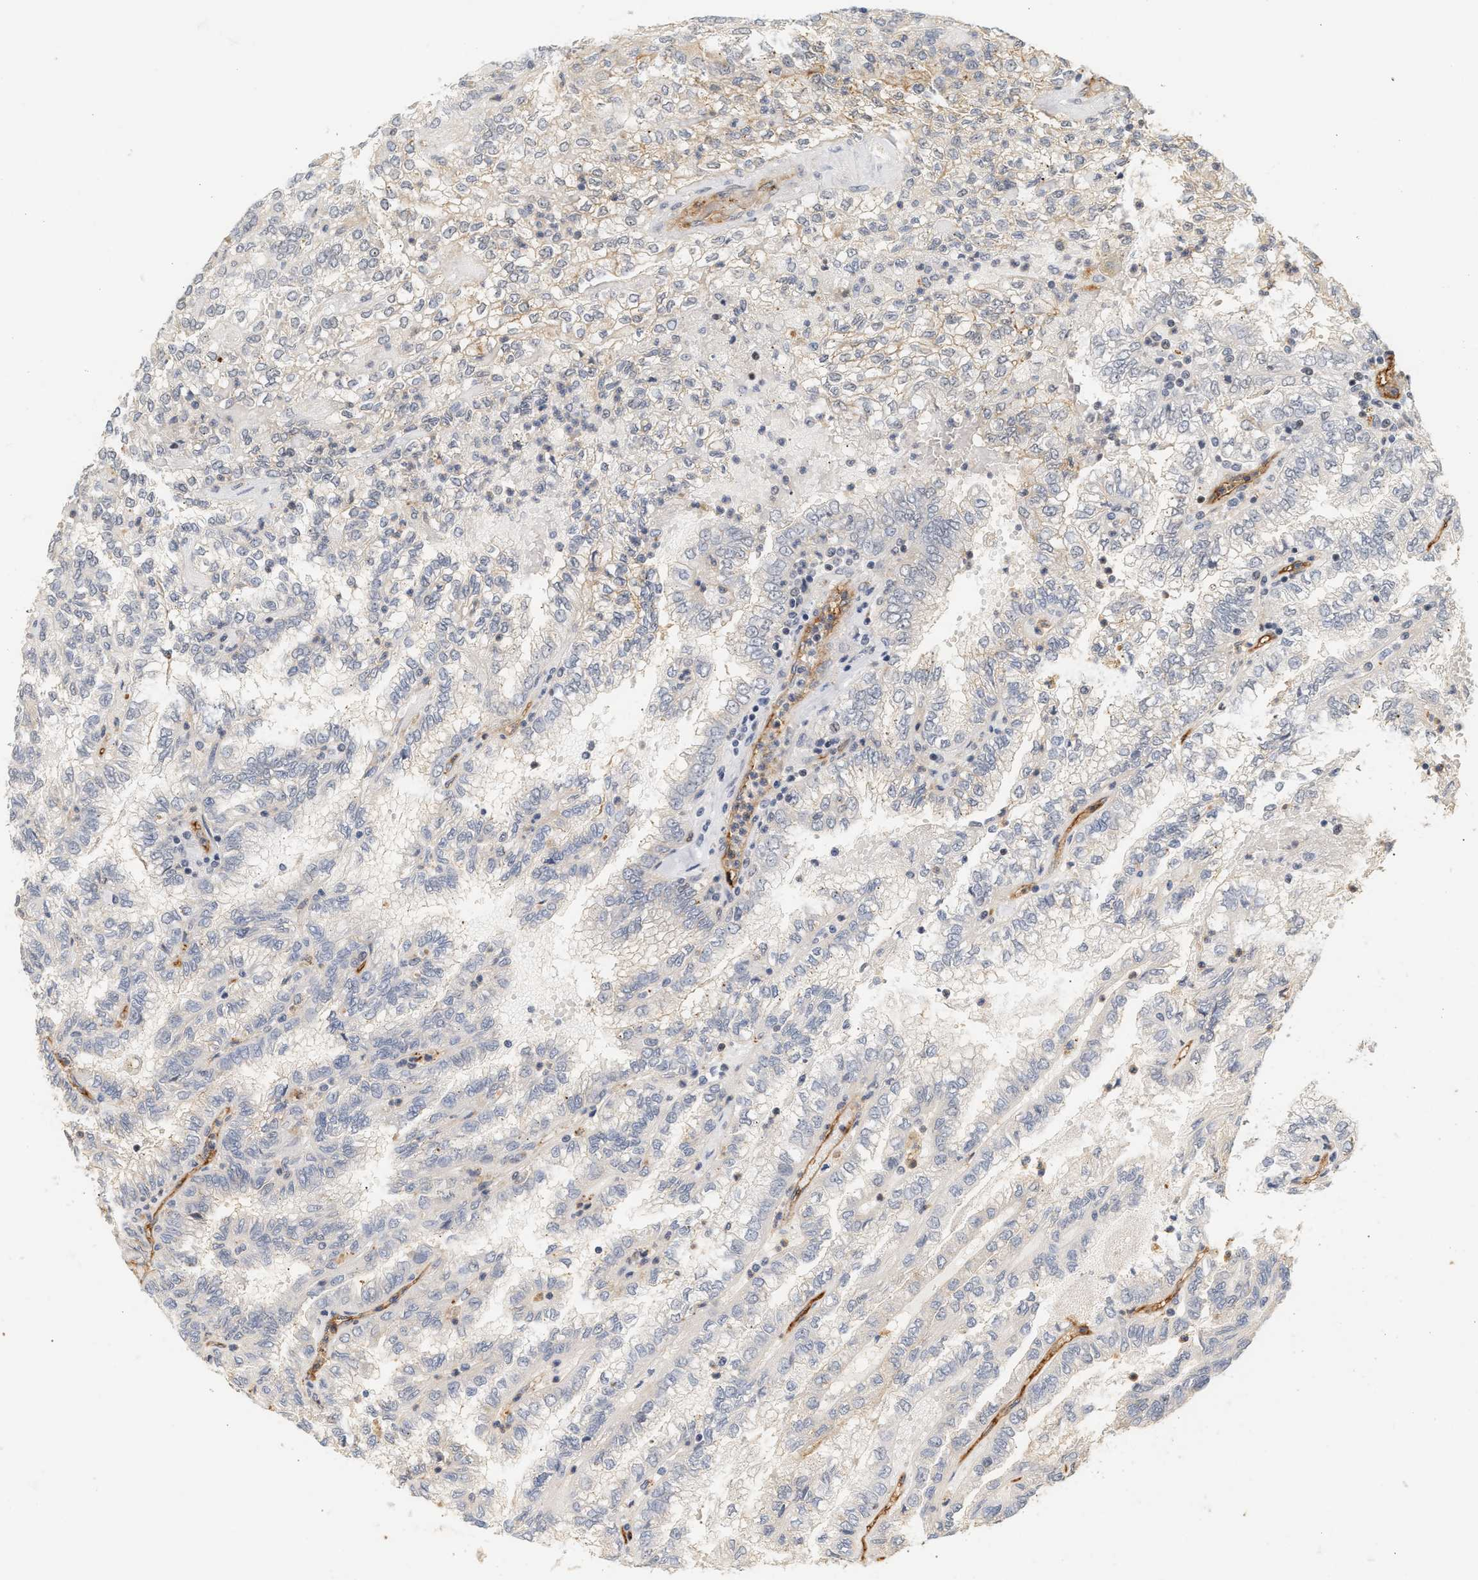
{"staining": {"intensity": "negative", "quantity": "none", "location": "none"}, "tissue": "renal cancer", "cell_type": "Tumor cells", "image_type": "cancer", "snomed": [{"axis": "morphology", "description": "Inflammation, NOS"}, {"axis": "morphology", "description": "Adenocarcinoma, NOS"}, {"axis": "topography", "description": "Kidney"}], "caption": "This is an immunohistochemistry image of renal cancer (adenocarcinoma). There is no staining in tumor cells.", "gene": "PLXND1", "patient": {"sex": "male", "age": 68}}